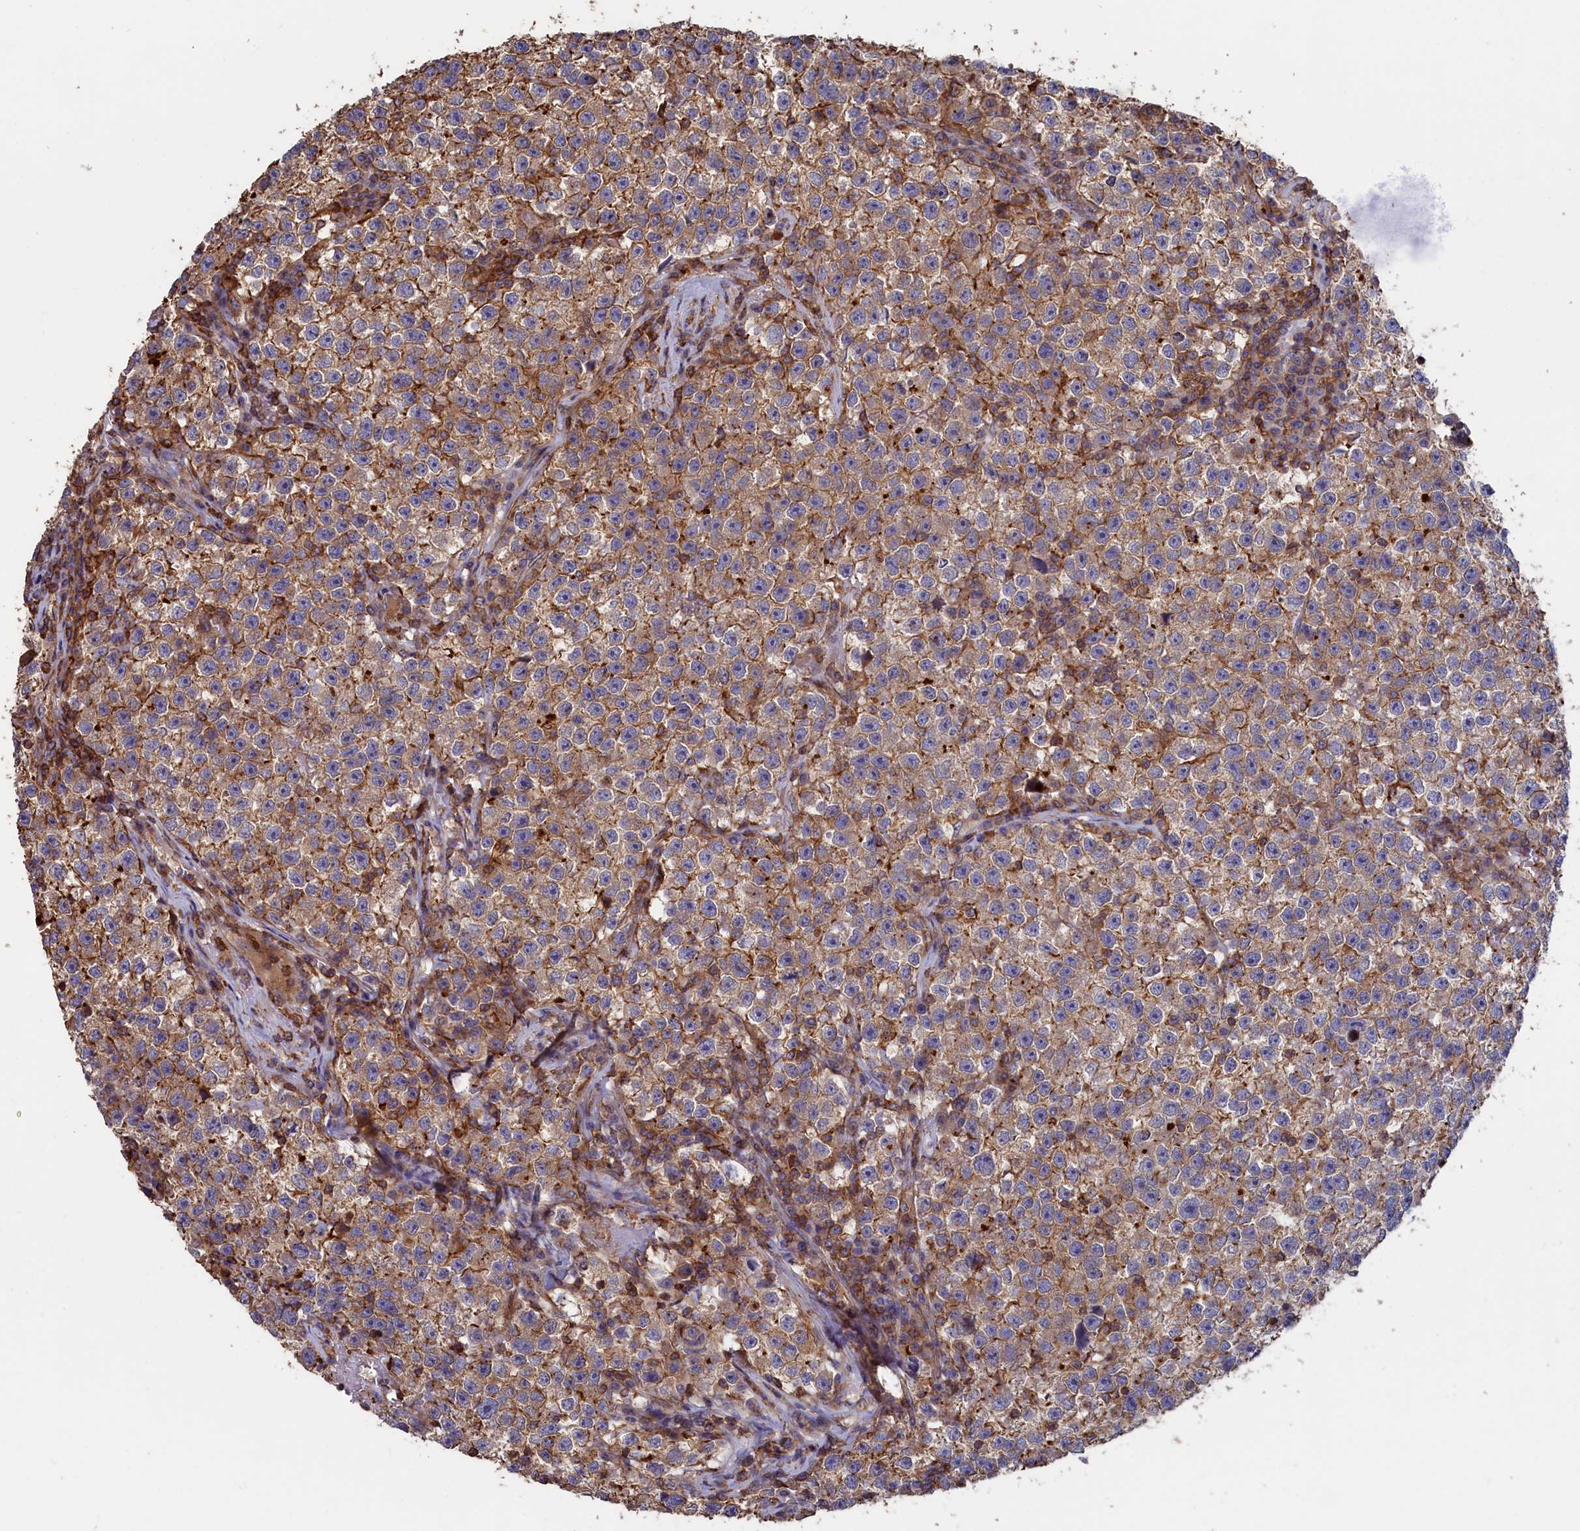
{"staining": {"intensity": "moderate", "quantity": ">75%", "location": "cytoplasmic/membranous"}, "tissue": "testis cancer", "cell_type": "Tumor cells", "image_type": "cancer", "snomed": [{"axis": "morphology", "description": "Seminoma, NOS"}, {"axis": "topography", "description": "Testis"}], "caption": "Protein expression analysis of testis cancer reveals moderate cytoplasmic/membranous expression in approximately >75% of tumor cells.", "gene": "ANKRD27", "patient": {"sex": "male", "age": 22}}